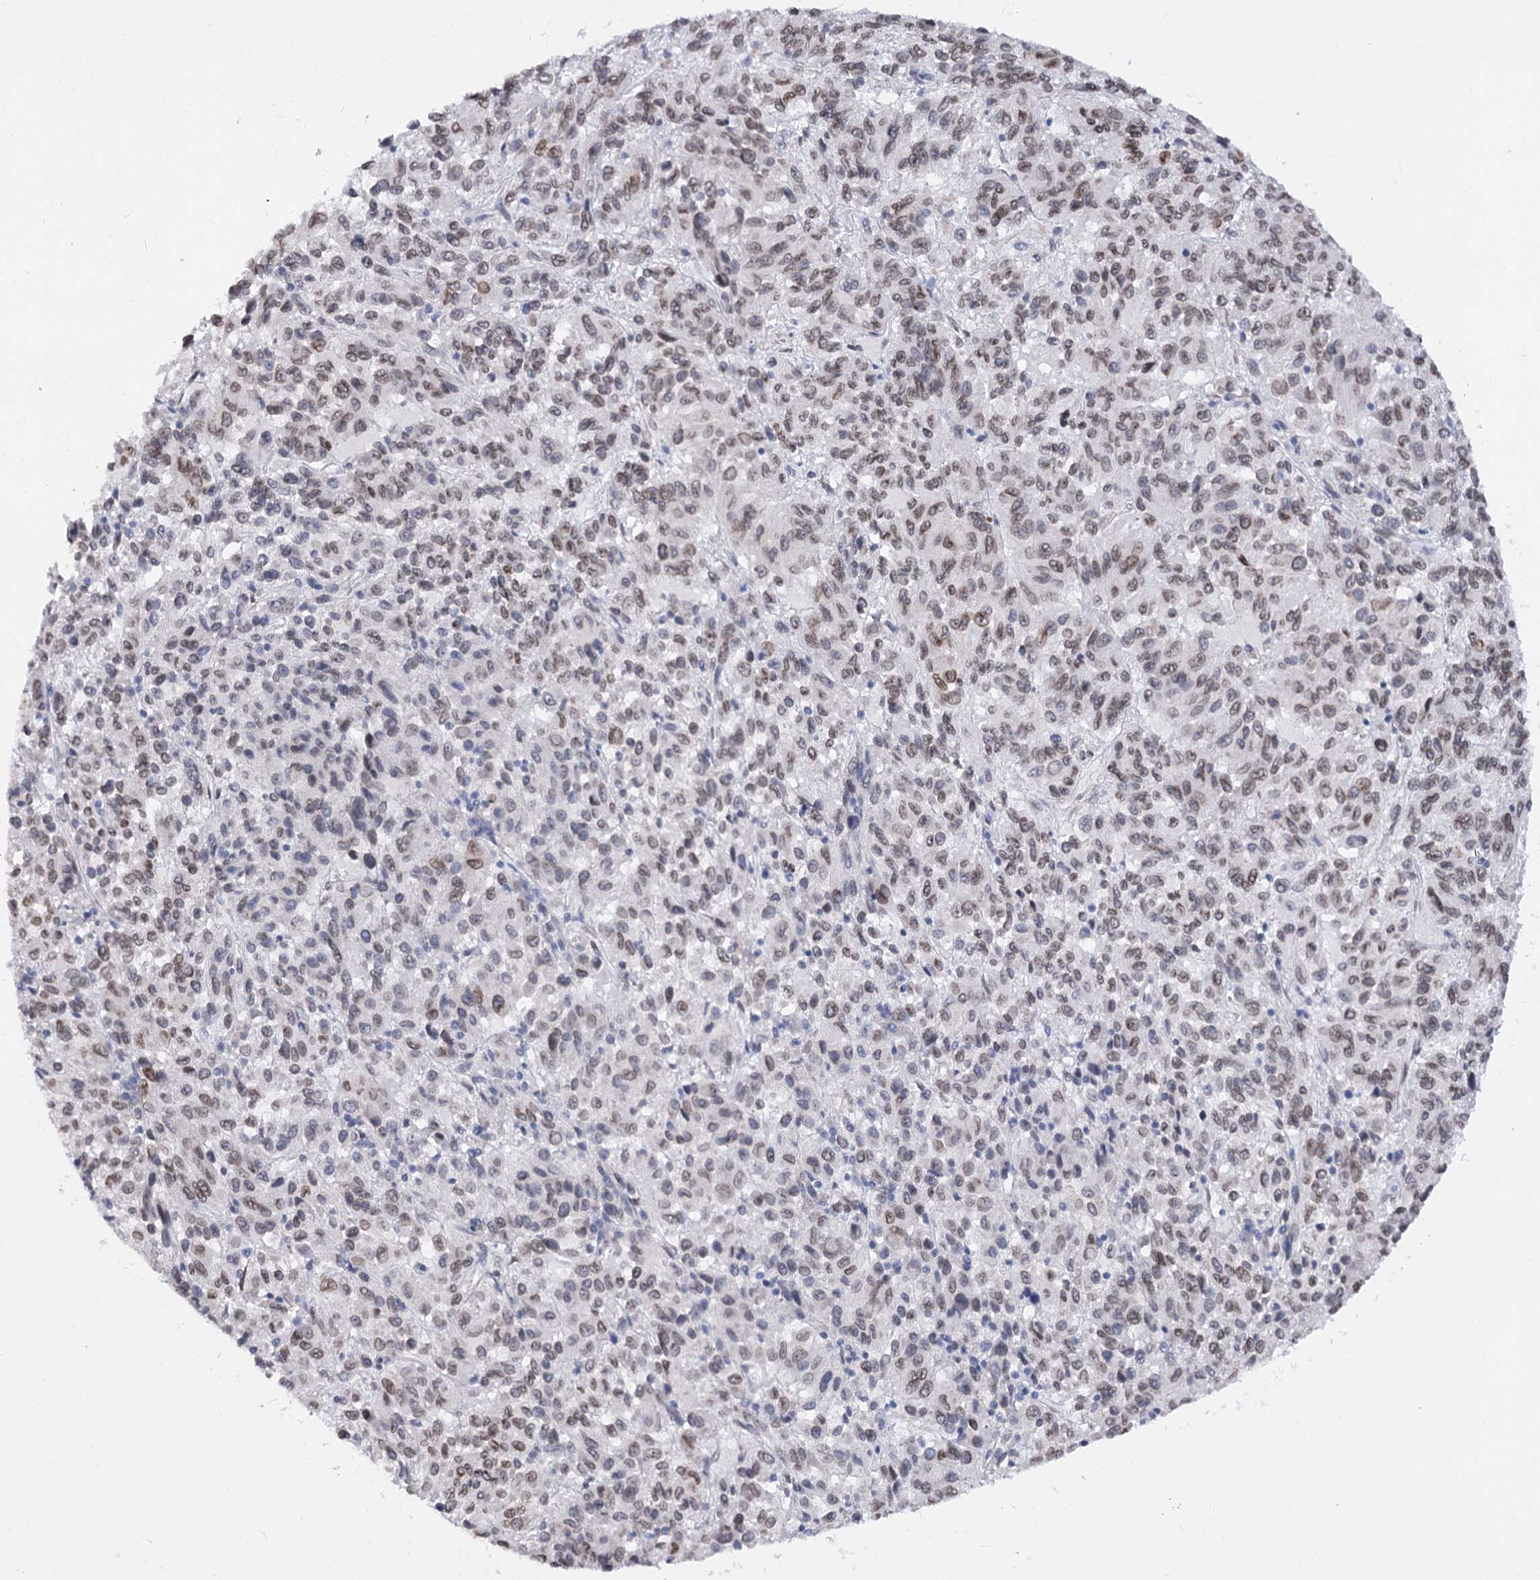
{"staining": {"intensity": "weak", "quantity": ">75%", "location": "cytoplasmic/membranous,nuclear"}, "tissue": "melanoma", "cell_type": "Tumor cells", "image_type": "cancer", "snomed": [{"axis": "morphology", "description": "Malignant melanoma, Metastatic site"}, {"axis": "topography", "description": "Lung"}], "caption": "Melanoma stained with a brown dye reveals weak cytoplasmic/membranous and nuclear positive staining in approximately >75% of tumor cells.", "gene": "TMEM201", "patient": {"sex": "male", "age": 64}}